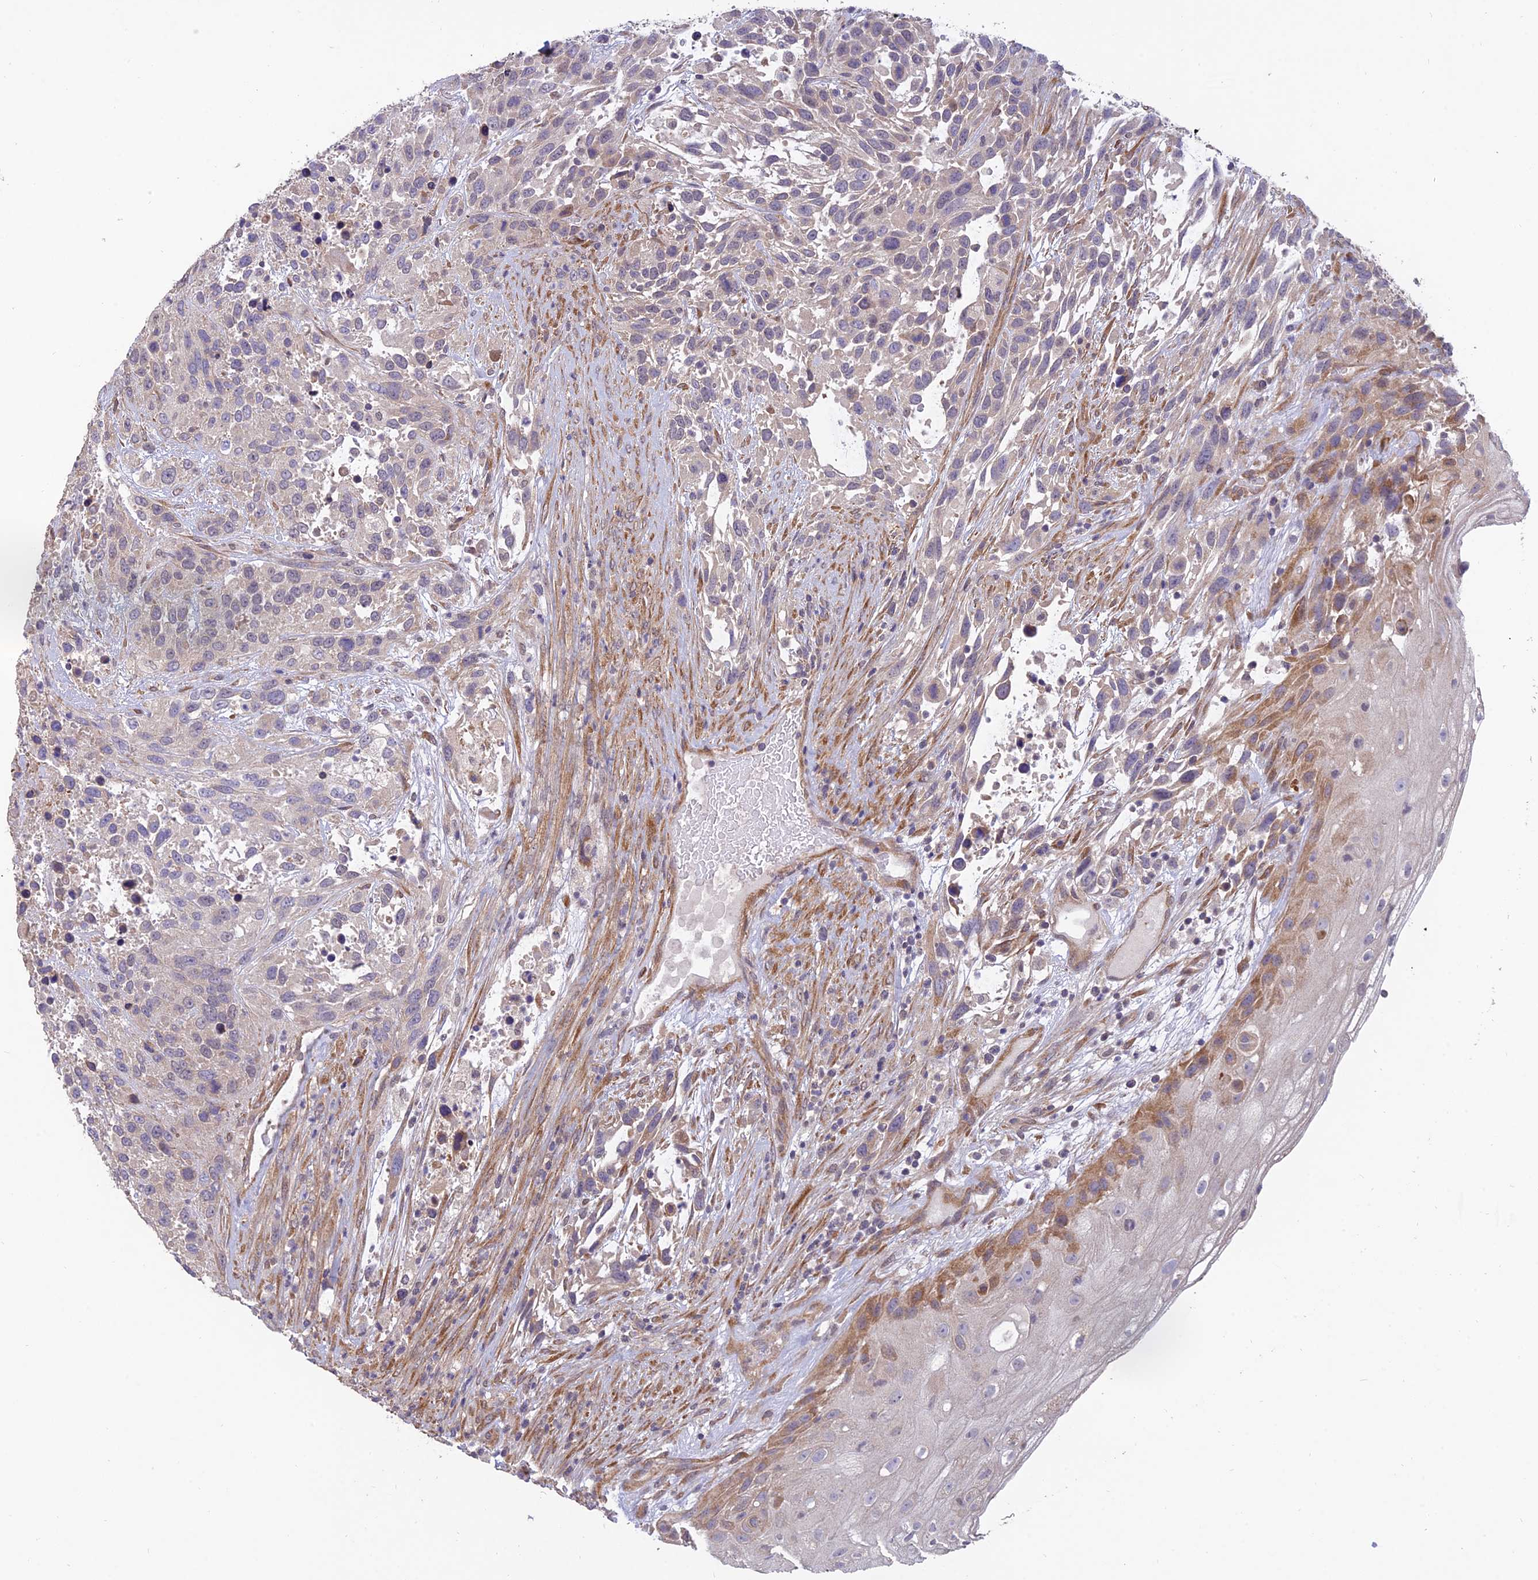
{"staining": {"intensity": "negative", "quantity": "none", "location": "none"}, "tissue": "urothelial cancer", "cell_type": "Tumor cells", "image_type": "cancer", "snomed": [{"axis": "morphology", "description": "Urothelial carcinoma, High grade"}, {"axis": "topography", "description": "Urinary bladder"}], "caption": "This histopathology image is of urothelial cancer stained with immunohistochemistry (IHC) to label a protein in brown with the nuclei are counter-stained blue. There is no staining in tumor cells.", "gene": "PAGR1", "patient": {"sex": "female", "age": 70}}